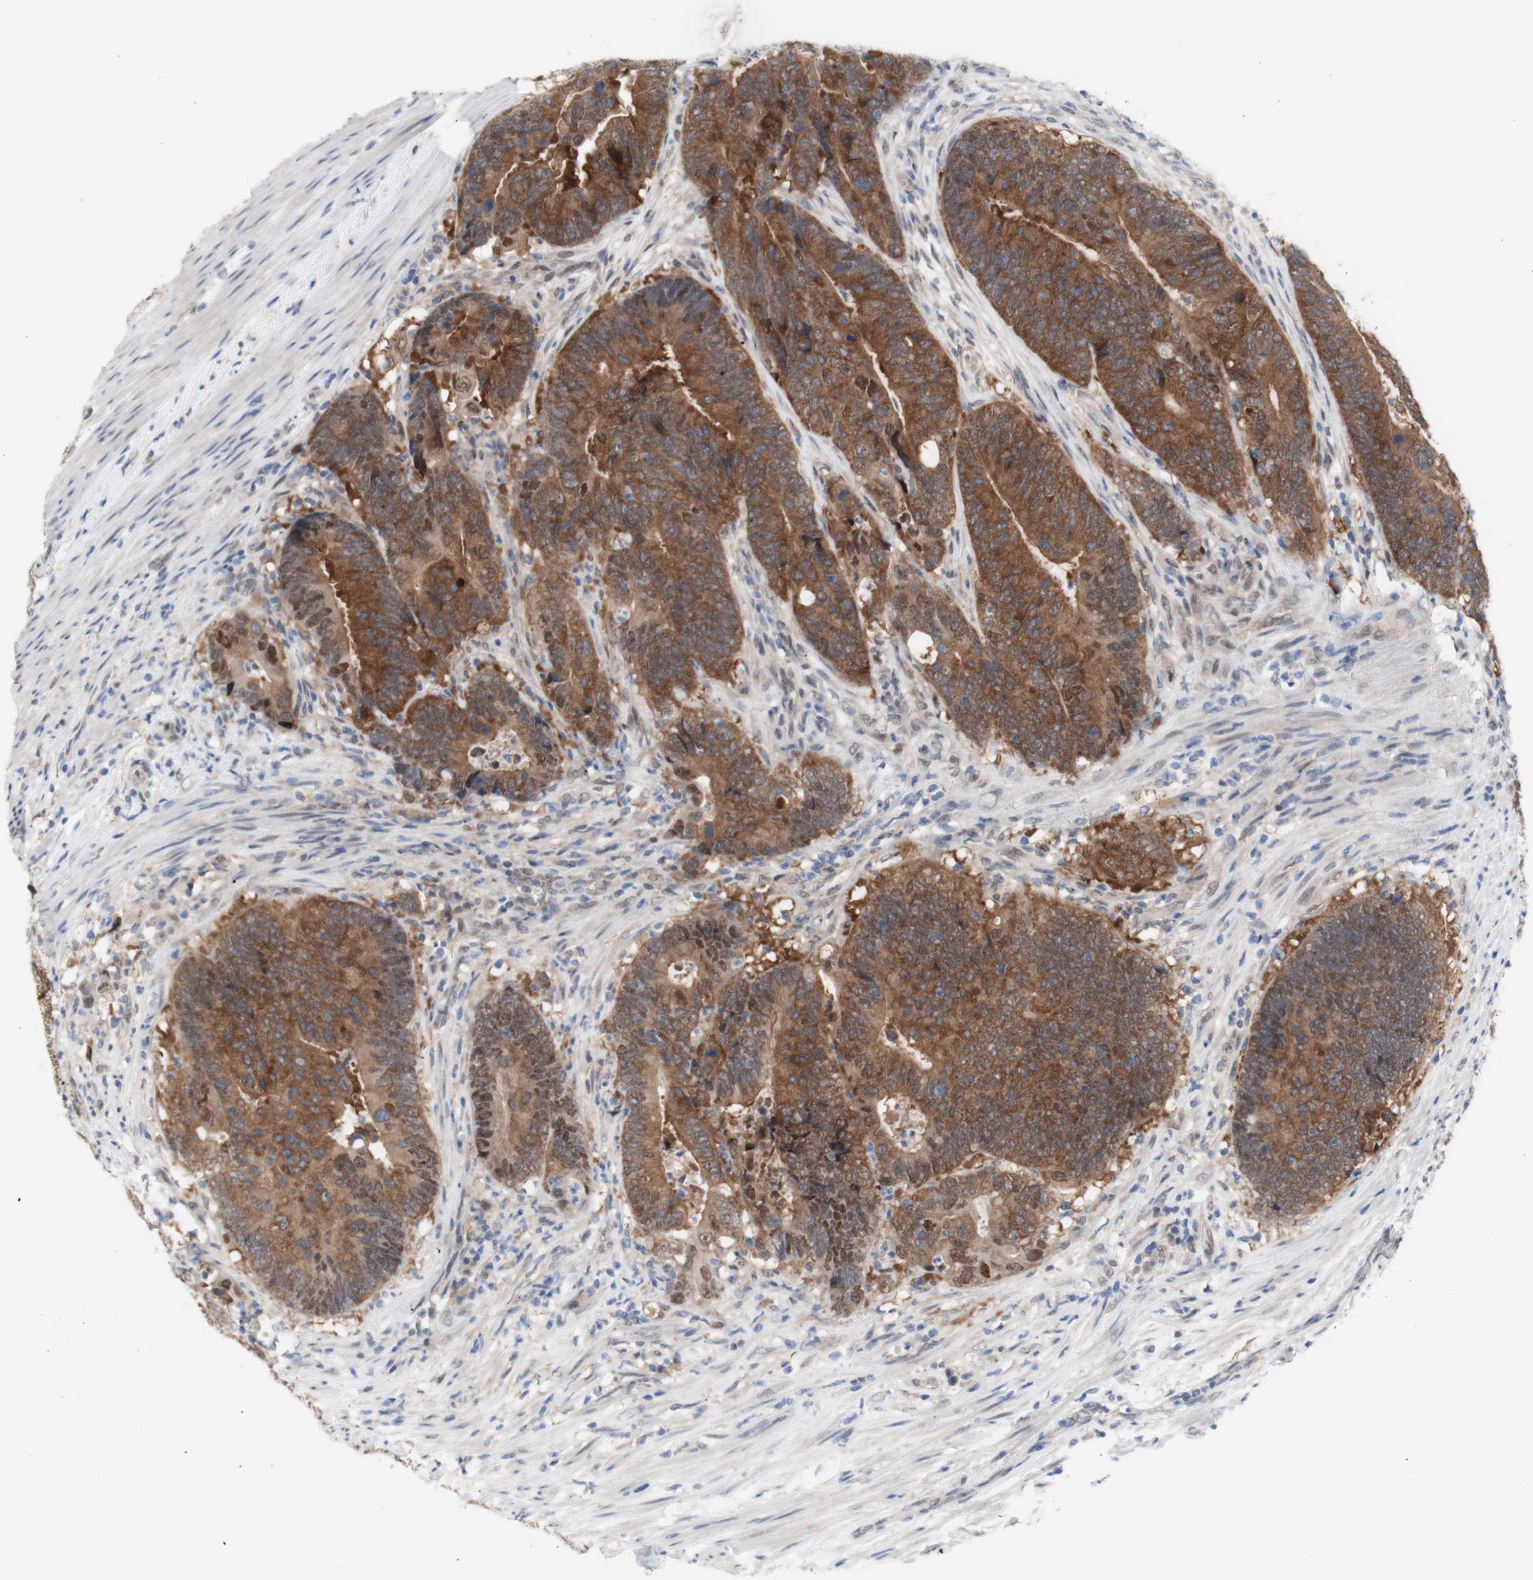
{"staining": {"intensity": "strong", "quantity": ">75%", "location": "cytoplasmic/membranous"}, "tissue": "colorectal cancer", "cell_type": "Tumor cells", "image_type": "cancer", "snomed": [{"axis": "morphology", "description": "Normal tissue, NOS"}, {"axis": "morphology", "description": "Adenocarcinoma, NOS"}, {"axis": "topography", "description": "Colon"}], "caption": "An immunohistochemistry (IHC) micrograph of neoplastic tissue is shown. Protein staining in brown labels strong cytoplasmic/membranous positivity in colorectal cancer within tumor cells.", "gene": "PRMT5", "patient": {"sex": "male", "age": 56}}